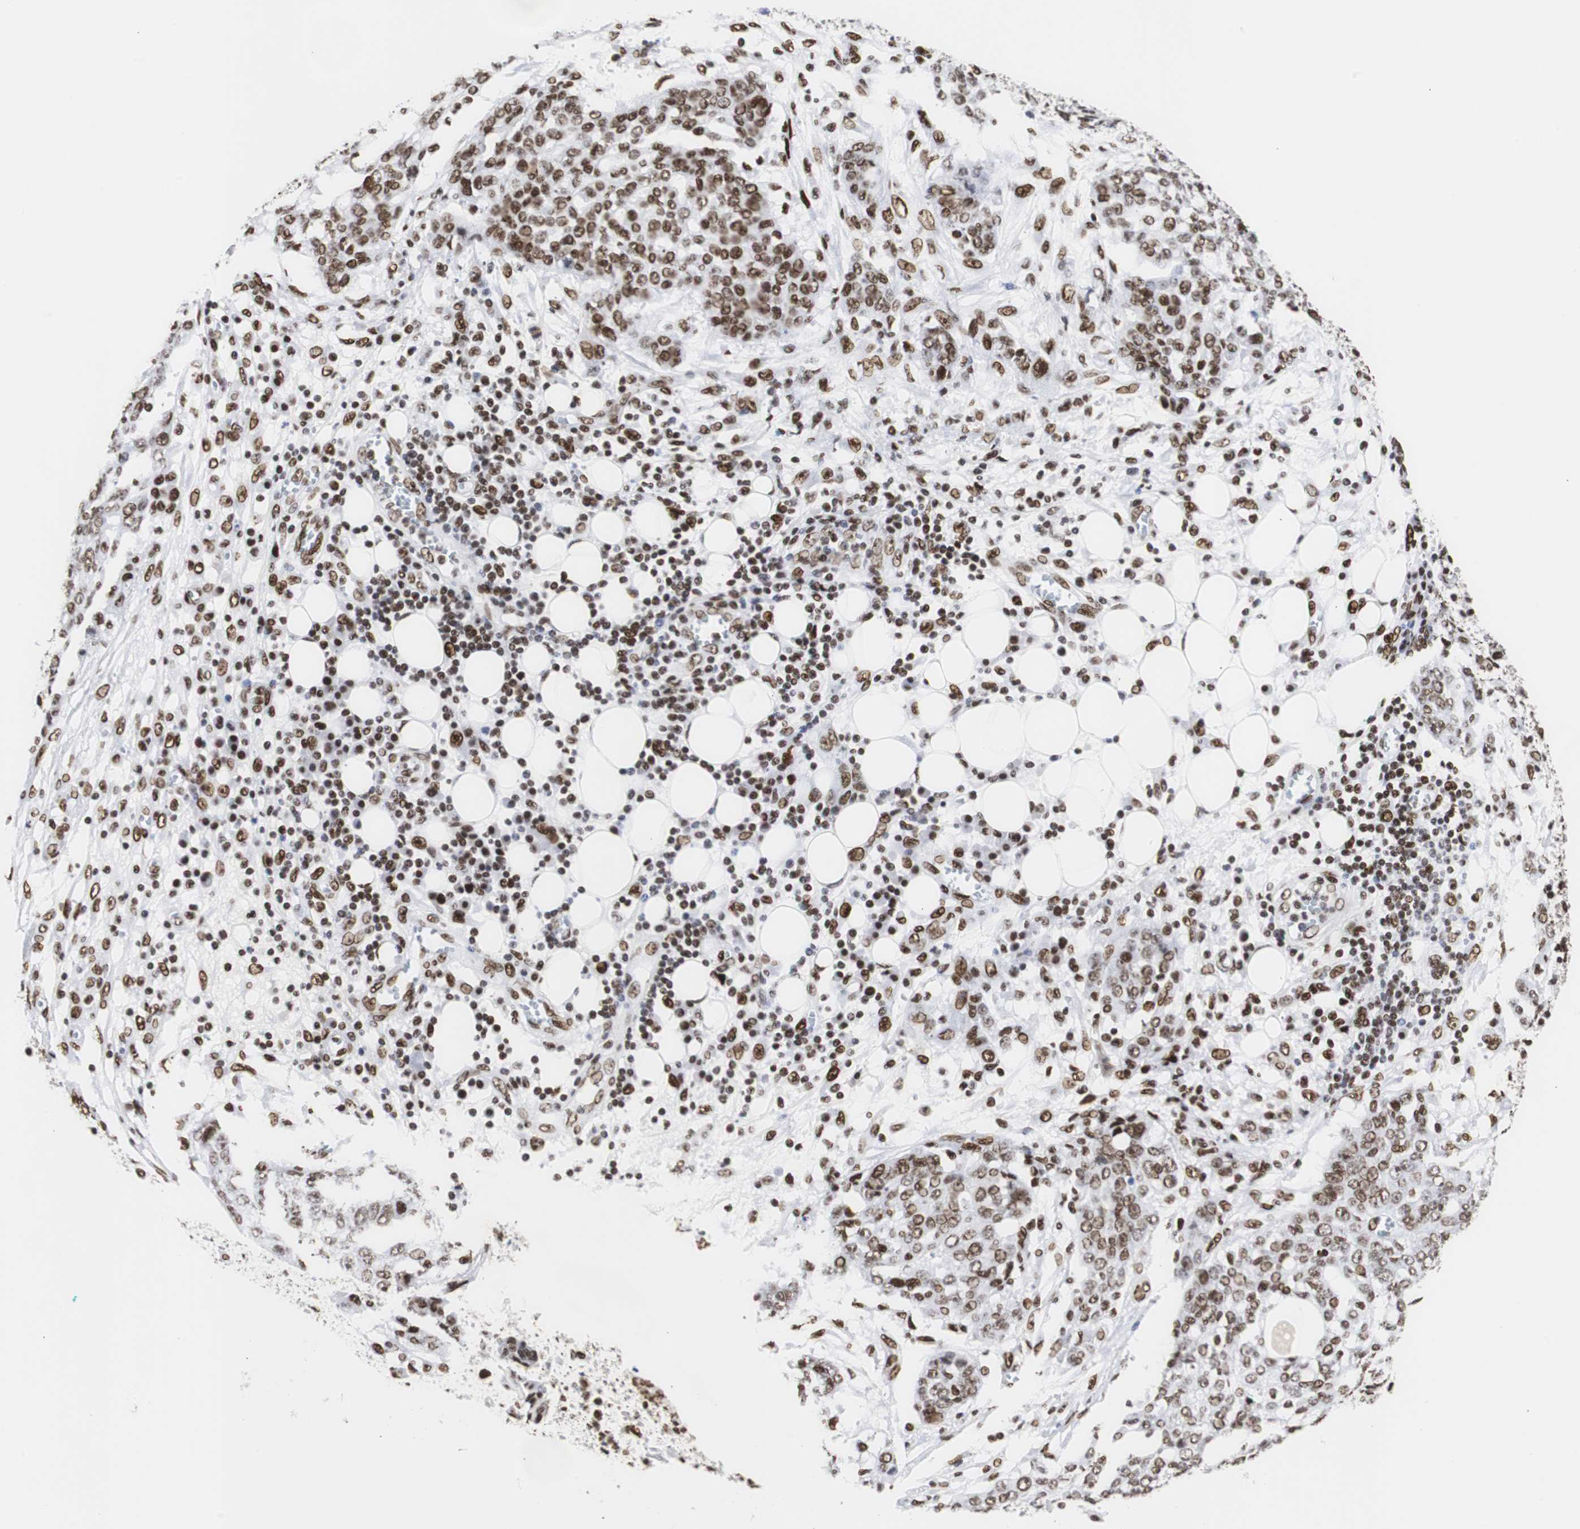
{"staining": {"intensity": "strong", "quantity": ">75%", "location": "nuclear"}, "tissue": "ovarian cancer", "cell_type": "Tumor cells", "image_type": "cancer", "snomed": [{"axis": "morphology", "description": "Cystadenocarcinoma, serous, NOS"}, {"axis": "topography", "description": "Soft tissue"}, {"axis": "topography", "description": "Ovary"}], "caption": "Immunohistochemistry (IHC) photomicrograph of human ovarian cancer (serous cystadenocarcinoma) stained for a protein (brown), which displays high levels of strong nuclear positivity in about >75% of tumor cells.", "gene": "HNRNPH2", "patient": {"sex": "female", "age": 57}}